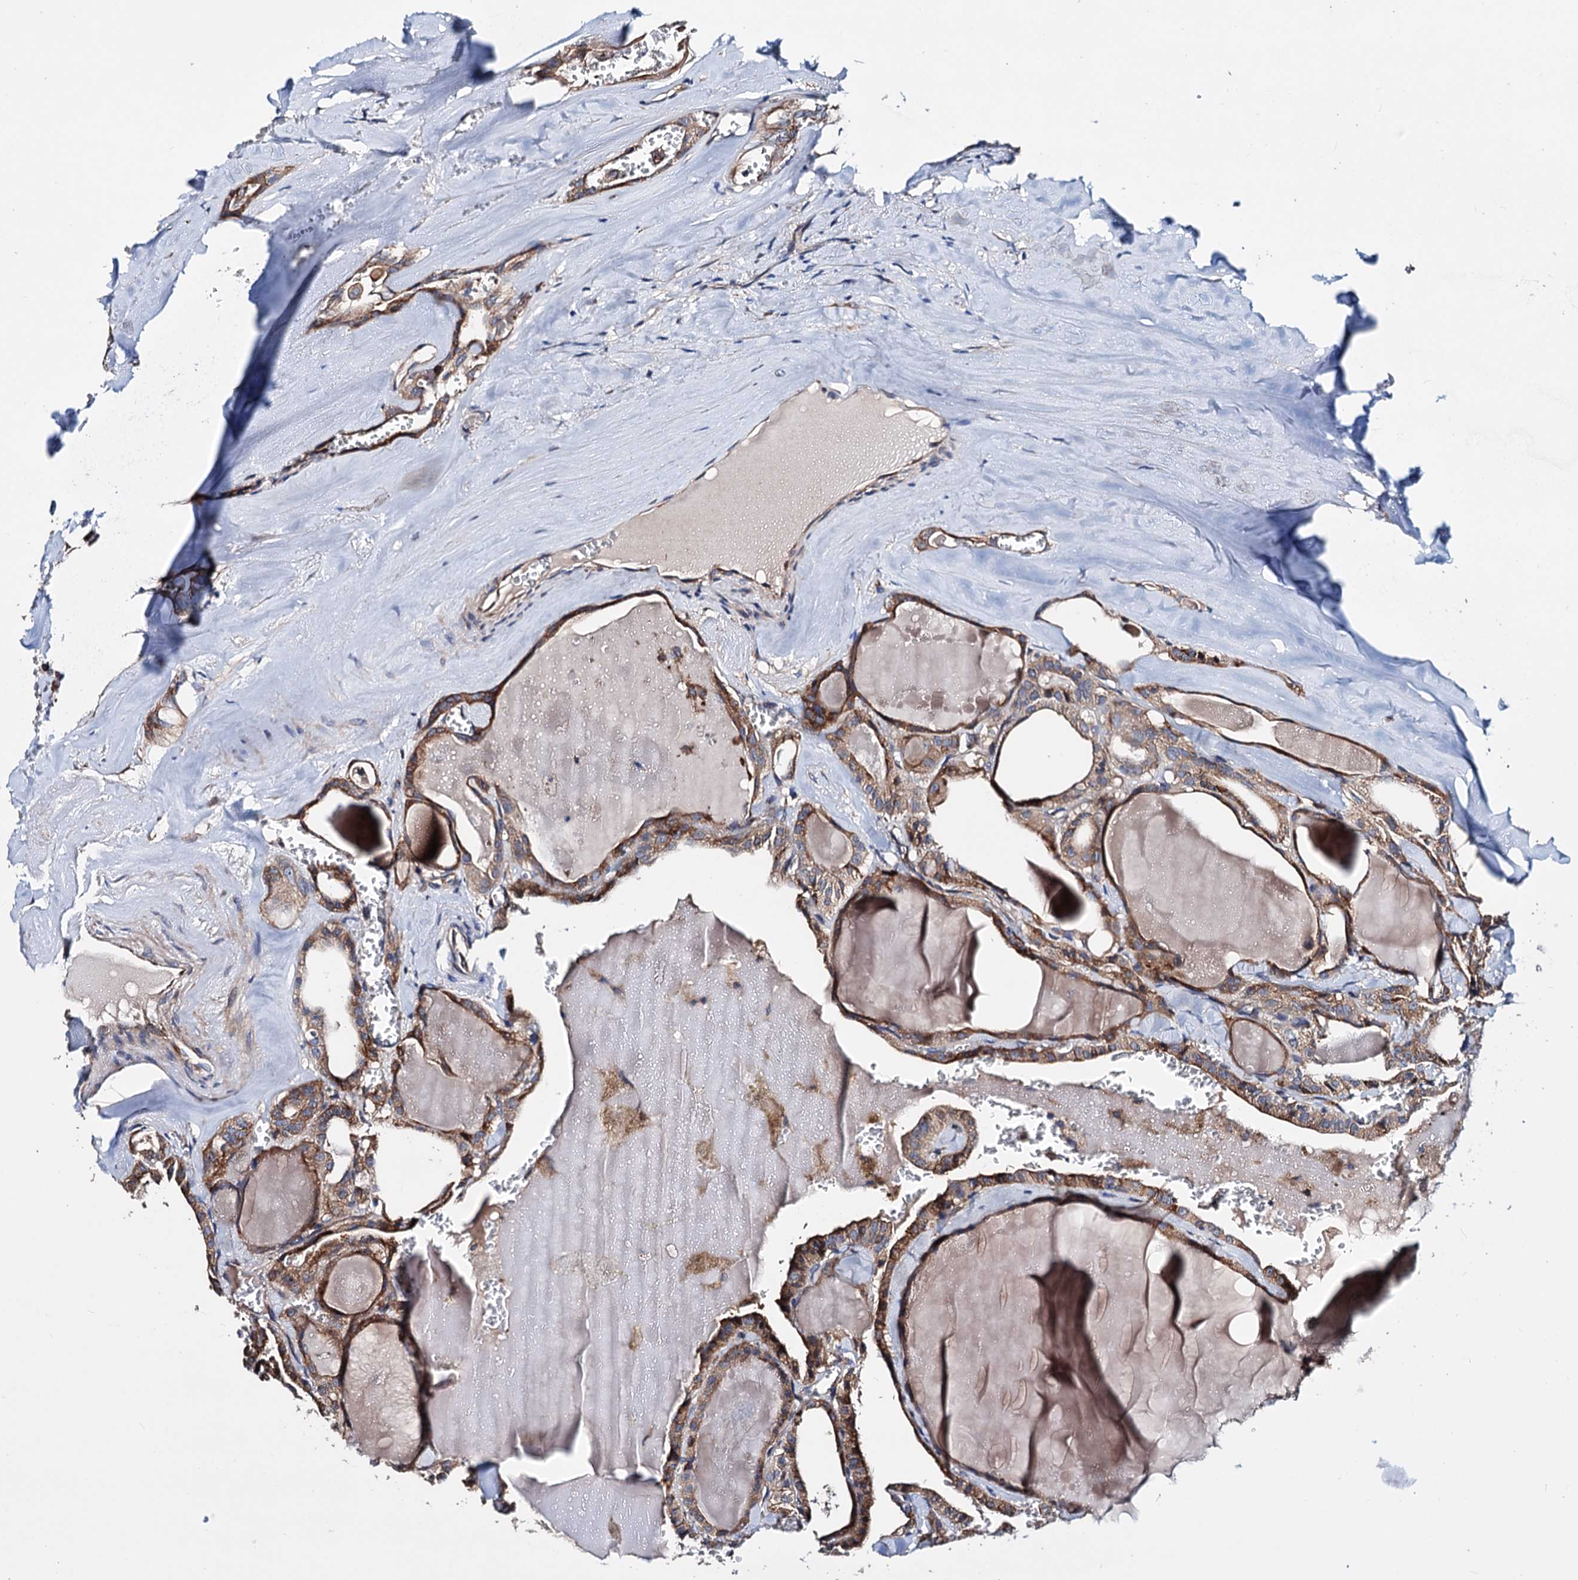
{"staining": {"intensity": "moderate", "quantity": ">75%", "location": "cytoplasmic/membranous"}, "tissue": "thyroid cancer", "cell_type": "Tumor cells", "image_type": "cancer", "snomed": [{"axis": "morphology", "description": "Papillary adenocarcinoma, NOS"}, {"axis": "topography", "description": "Thyroid gland"}], "caption": "Immunohistochemical staining of thyroid cancer (papillary adenocarcinoma) reveals medium levels of moderate cytoplasmic/membranous positivity in approximately >75% of tumor cells.", "gene": "AKAP11", "patient": {"sex": "male", "age": 52}}